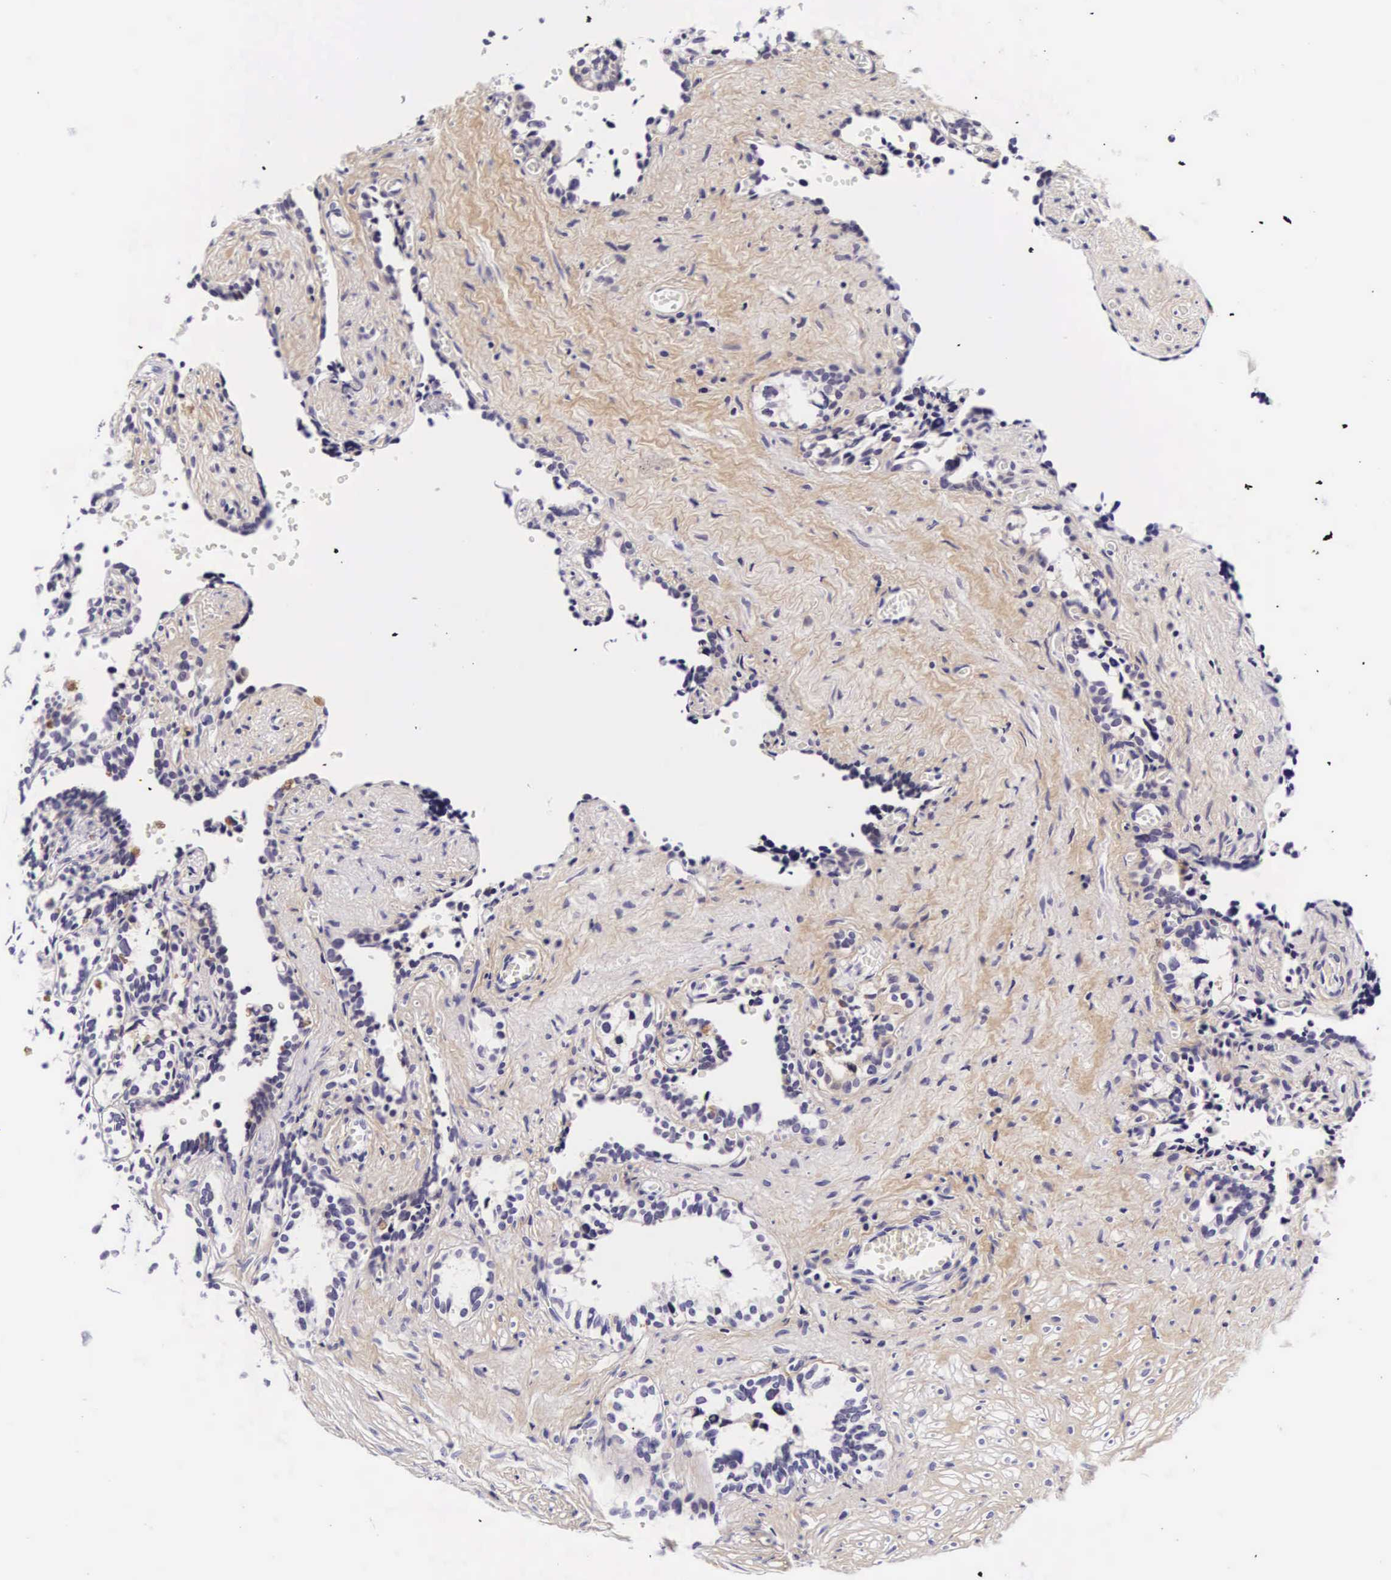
{"staining": {"intensity": "weak", "quantity": "<25%", "location": "cytoplasmic/membranous"}, "tissue": "seminal vesicle", "cell_type": "Glandular cells", "image_type": "normal", "snomed": [{"axis": "morphology", "description": "Normal tissue, NOS"}, {"axis": "topography", "description": "Seminal veicle"}], "caption": "Immunohistochemical staining of normal human seminal vesicle displays no significant positivity in glandular cells. (Stains: DAB IHC with hematoxylin counter stain, Microscopy: brightfield microscopy at high magnification).", "gene": "PHETA2", "patient": {"sex": "male", "age": 60}}